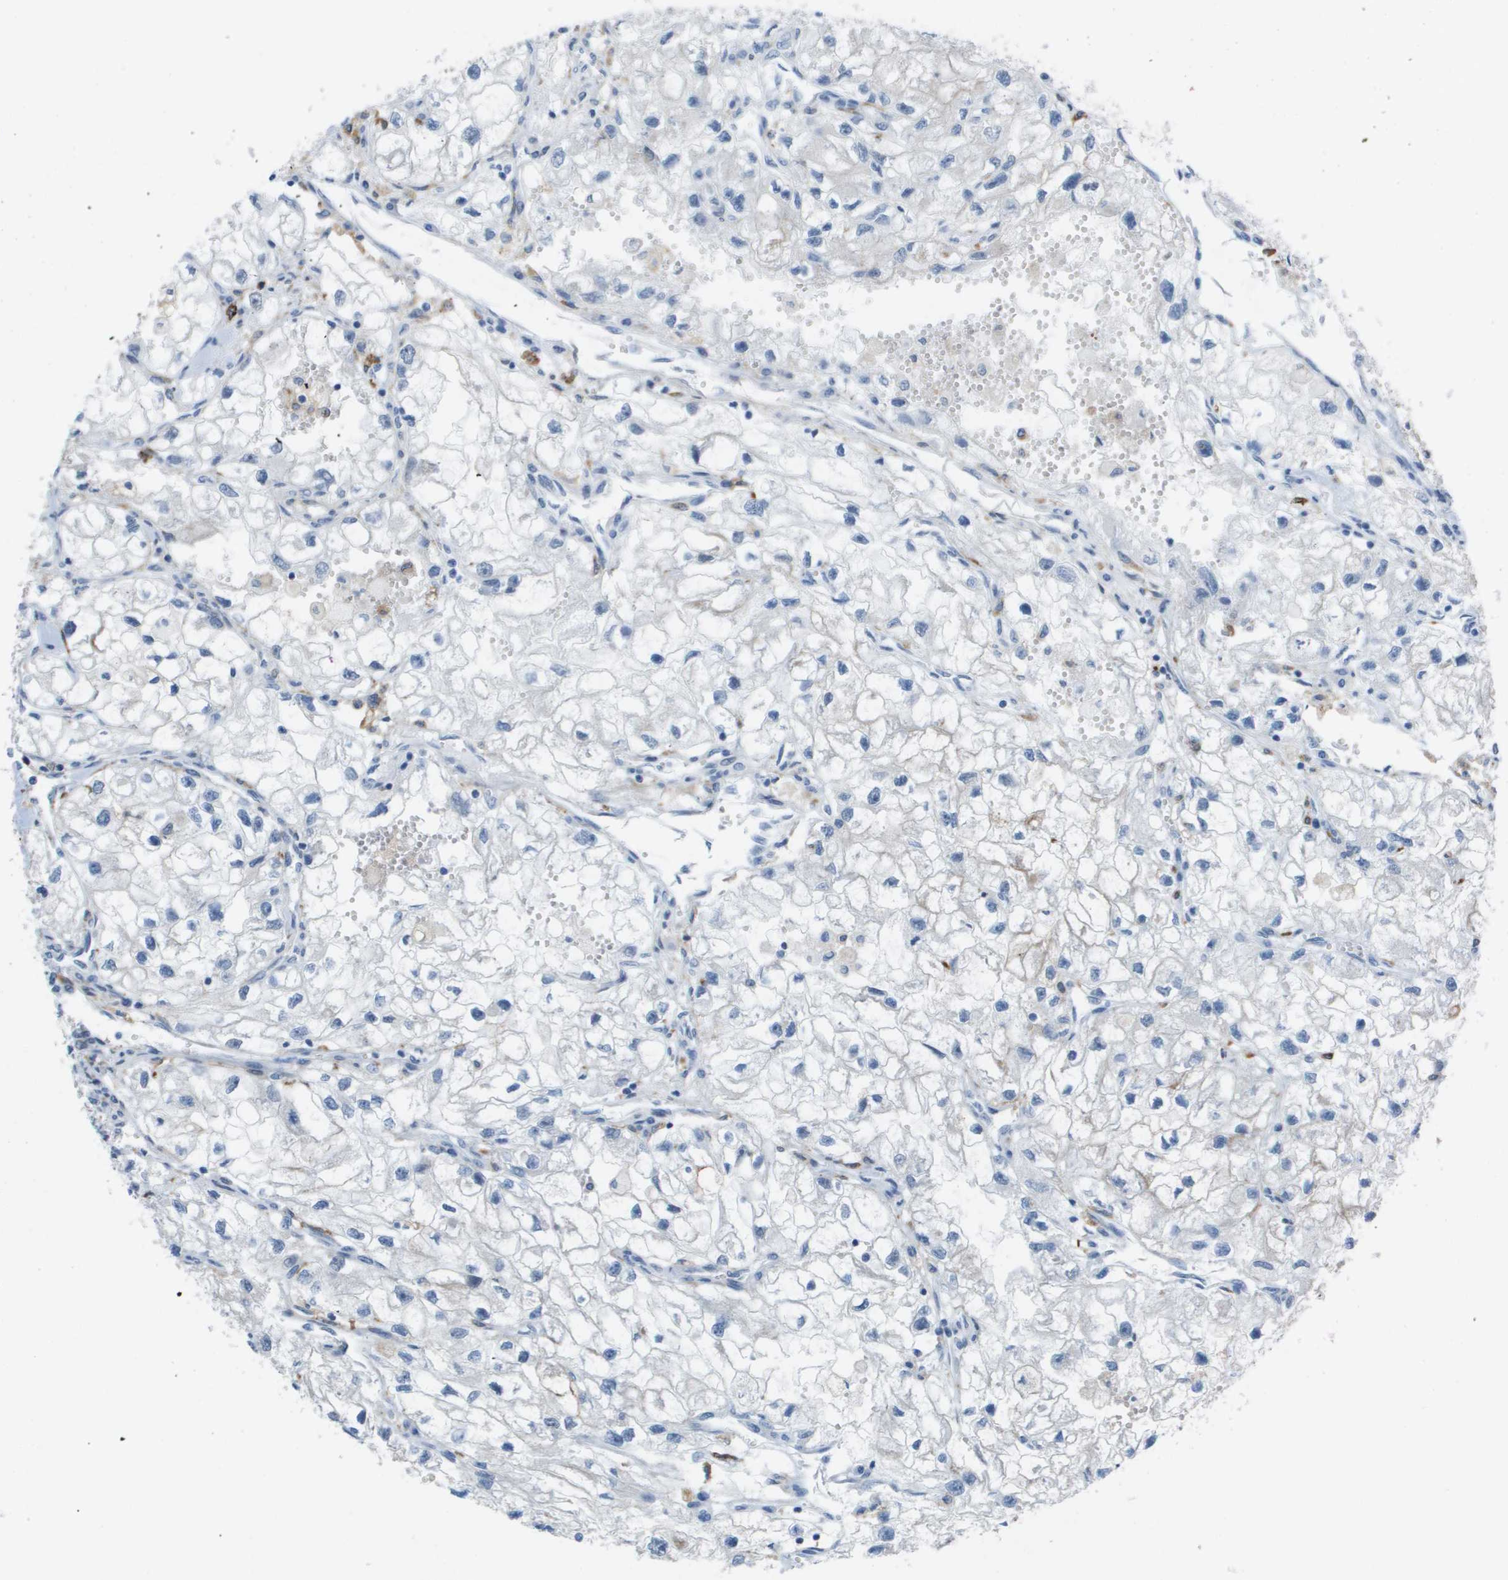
{"staining": {"intensity": "negative", "quantity": "none", "location": "none"}, "tissue": "renal cancer", "cell_type": "Tumor cells", "image_type": "cancer", "snomed": [{"axis": "morphology", "description": "Adenocarcinoma, NOS"}, {"axis": "topography", "description": "Kidney"}], "caption": "Immunohistochemical staining of human renal cancer reveals no significant positivity in tumor cells.", "gene": "ZBTB43", "patient": {"sex": "female", "age": 70}}